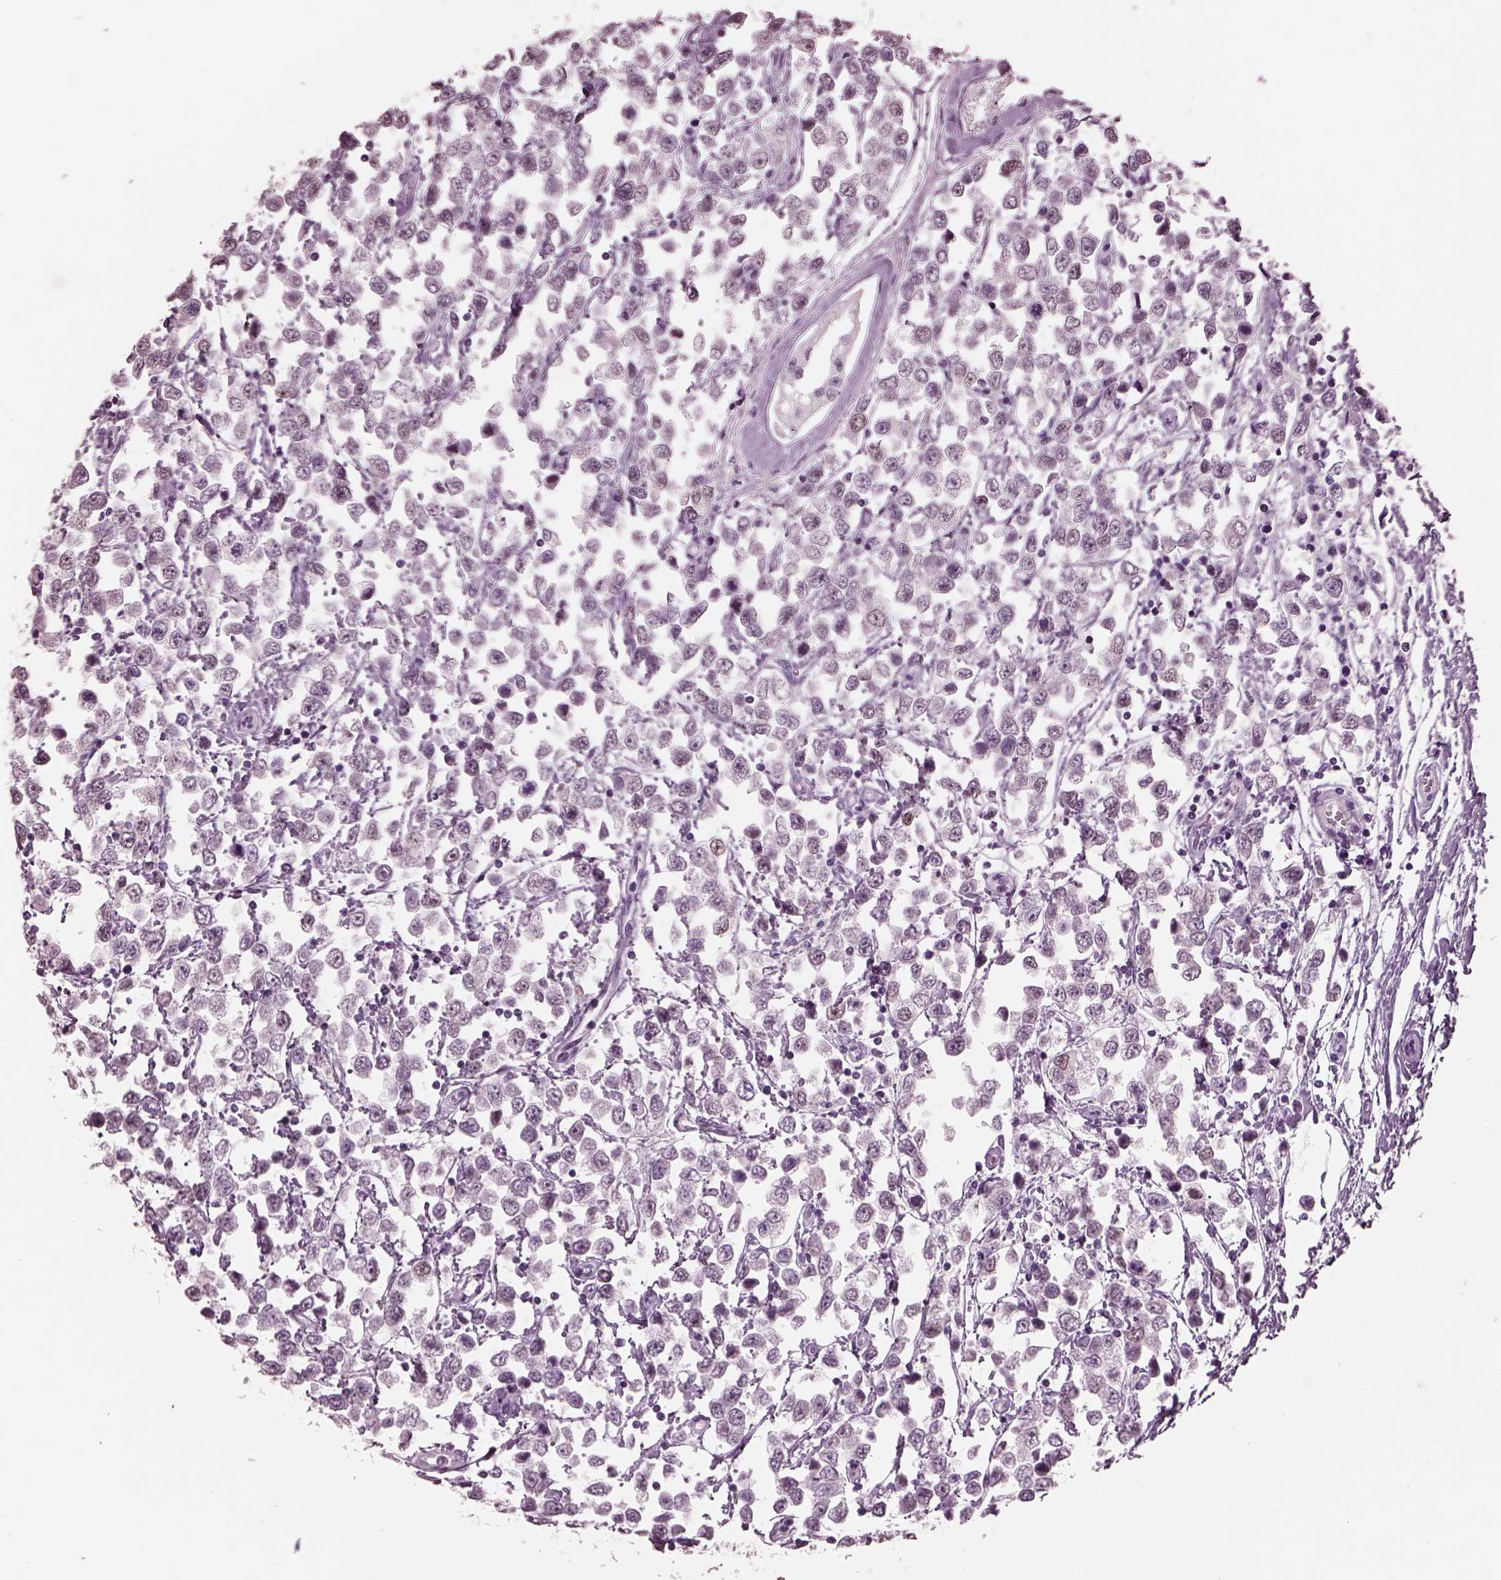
{"staining": {"intensity": "negative", "quantity": "none", "location": "none"}, "tissue": "testis cancer", "cell_type": "Tumor cells", "image_type": "cancer", "snomed": [{"axis": "morphology", "description": "Seminoma, NOS"}, {"axis": "topography", "description": "Testis"}], "caption": "Tumor cells are negative for brown protein staining in testis cancer. Nuclei are stained in blue.", "gene": "GARIN4", "patient": {"sex": "male", "age": 34}}